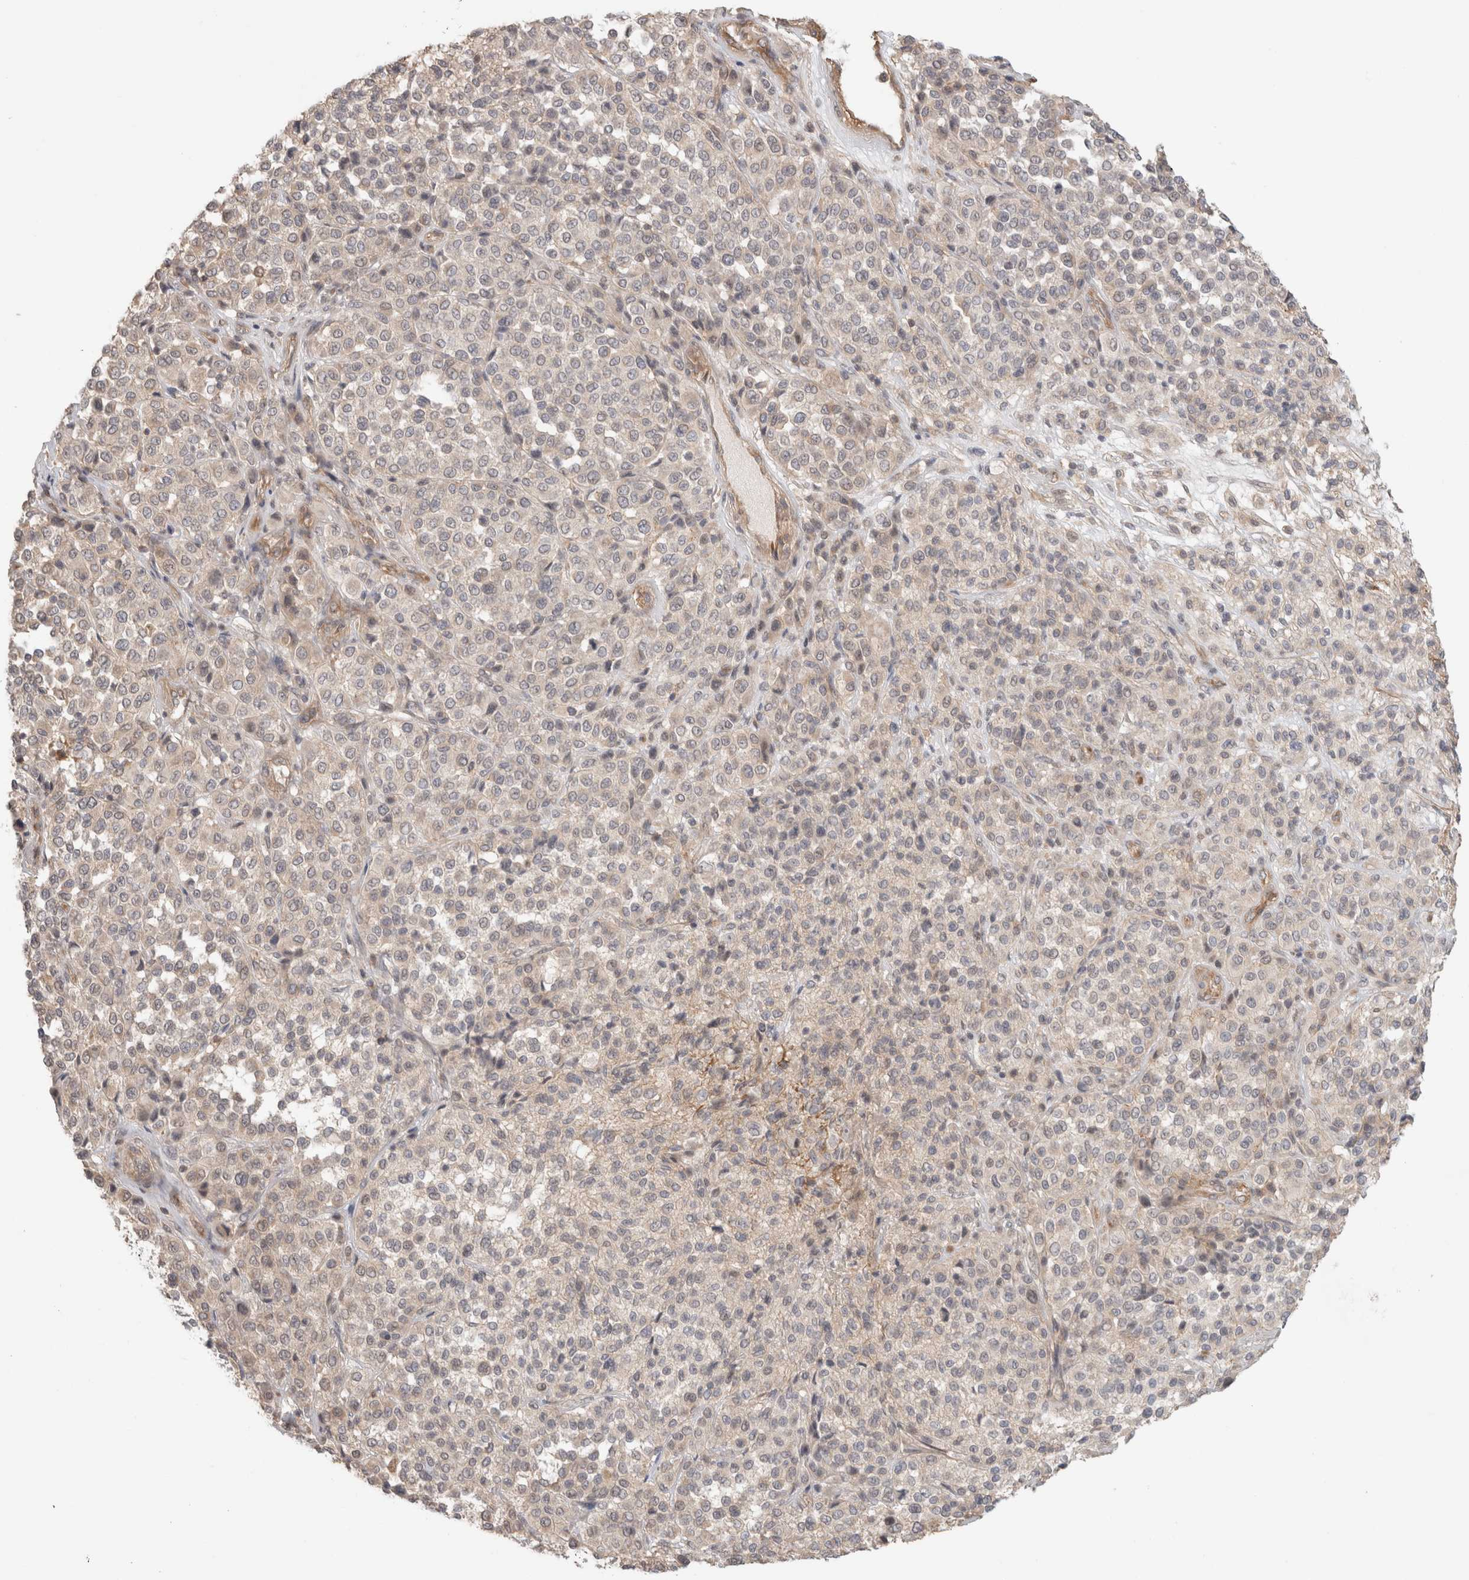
{"staining": {"intensity": "negative", "quantity": "none", "location": "none"}, "tissue": "melanoma", "cell_type": "Tumor cells", "image_type": "cancer", "snomed": [{"axis": "morphology", "description": "Malignant melanoma, Metastatic site"}, {"axis": "topography", "description": "Pancreas"}], "caption": "Malignant melanoma (metastatic site) was stained to show a protein in brown. There is no significant positivity in tumor cells.", "gene": "HSPG2", "patient": {"sex": "female", "age": 30}}